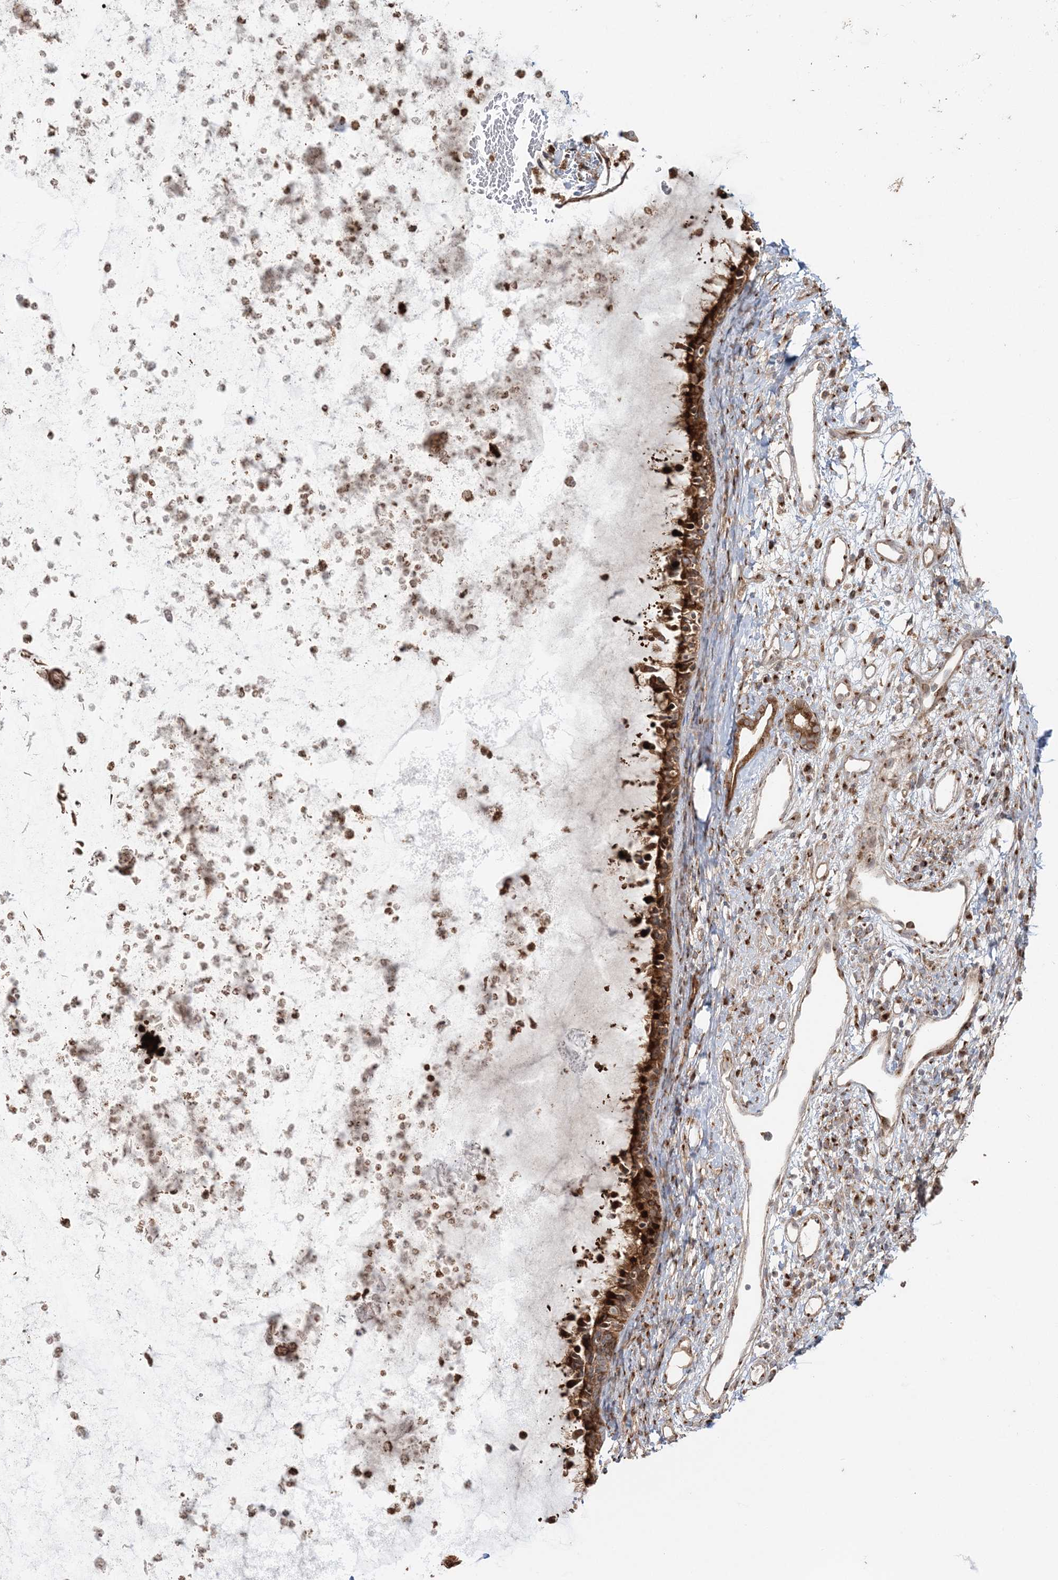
{"staining": {"intensity": "strong", "quantity": ">75%", "location": "cytoplasmic/membranous"}, "tissue": "nasopharynx", "cell_type": "Respiratory epithelial cells", "image_type": "normal", "snomed": [{"axis": "morphology", "description": "Normal tissue, NOS"}, {"axis": "topography", "description": "Nasopharynx"}], "caption": "Immunohistochemical staining of benign nasopharynx demonstrates strong cytoplasmic/membranous protein staining in about >75% of respiratory epithelial cells.", "gene": "ABCC3", "patient": {"sex": "male", "age": 22}}